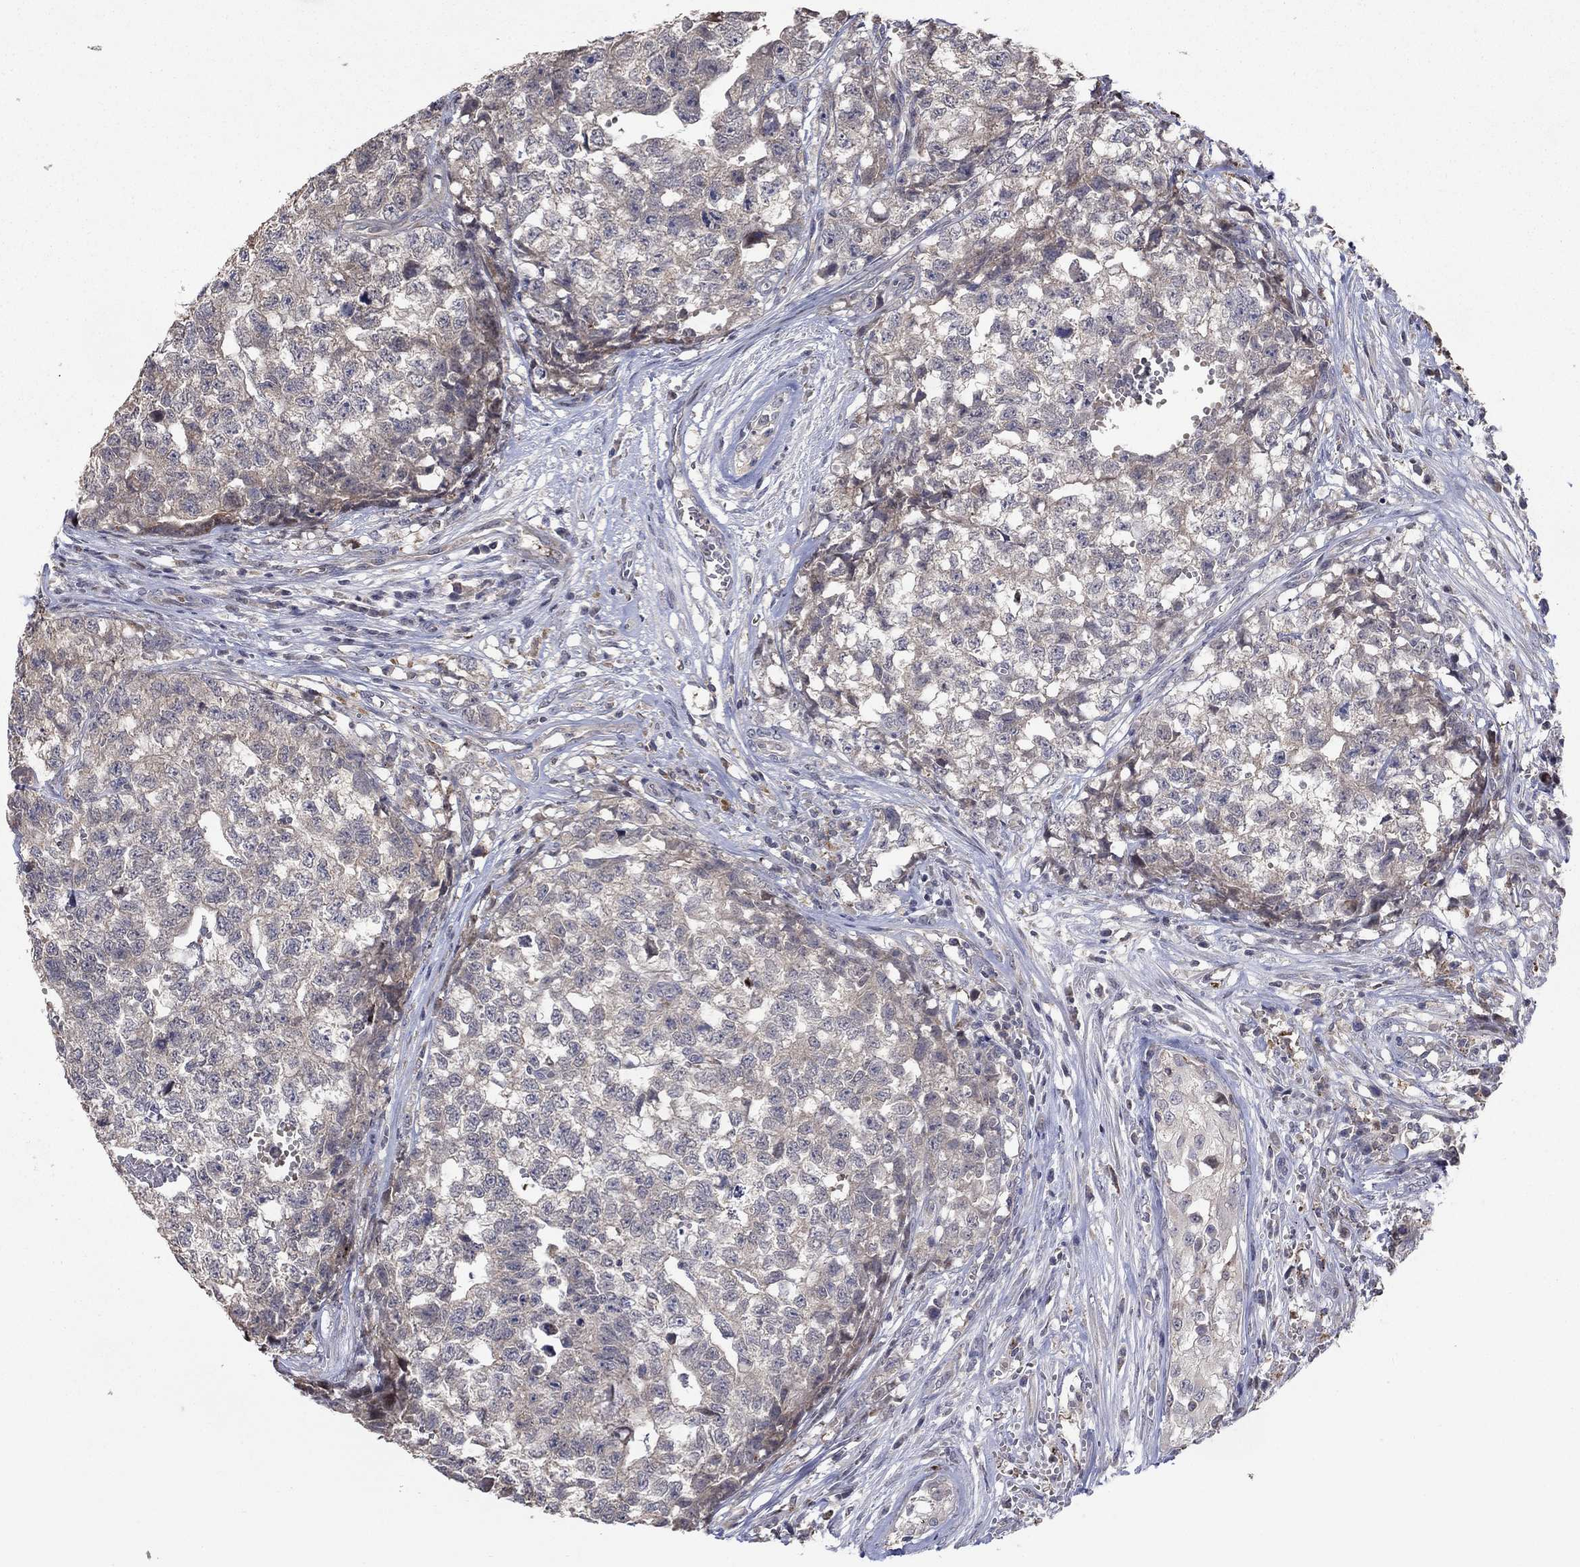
{"staining": {"intensity": "negative", "quantity": "none", "location": "none"}, "tissue": "testis cancer", "cell_type": "Tumor cells", "image_type": "cancer", "snomed": [{"axis": "morphology", "description": "Seminoma, NOS"}, {"axis": "morphology", "description": "Carcinoma, Embryonal, NOS"}, {"axis": "topography", "description": "Testis"}], "caption": "A high-resolution histopathology image shows immunohistochemistry staining of testis embryonal carcinoma, which reveals no significant expression in tumor cells.", "gene": "LPCAT4", "patient": {"sex": "male", "age": 22}}